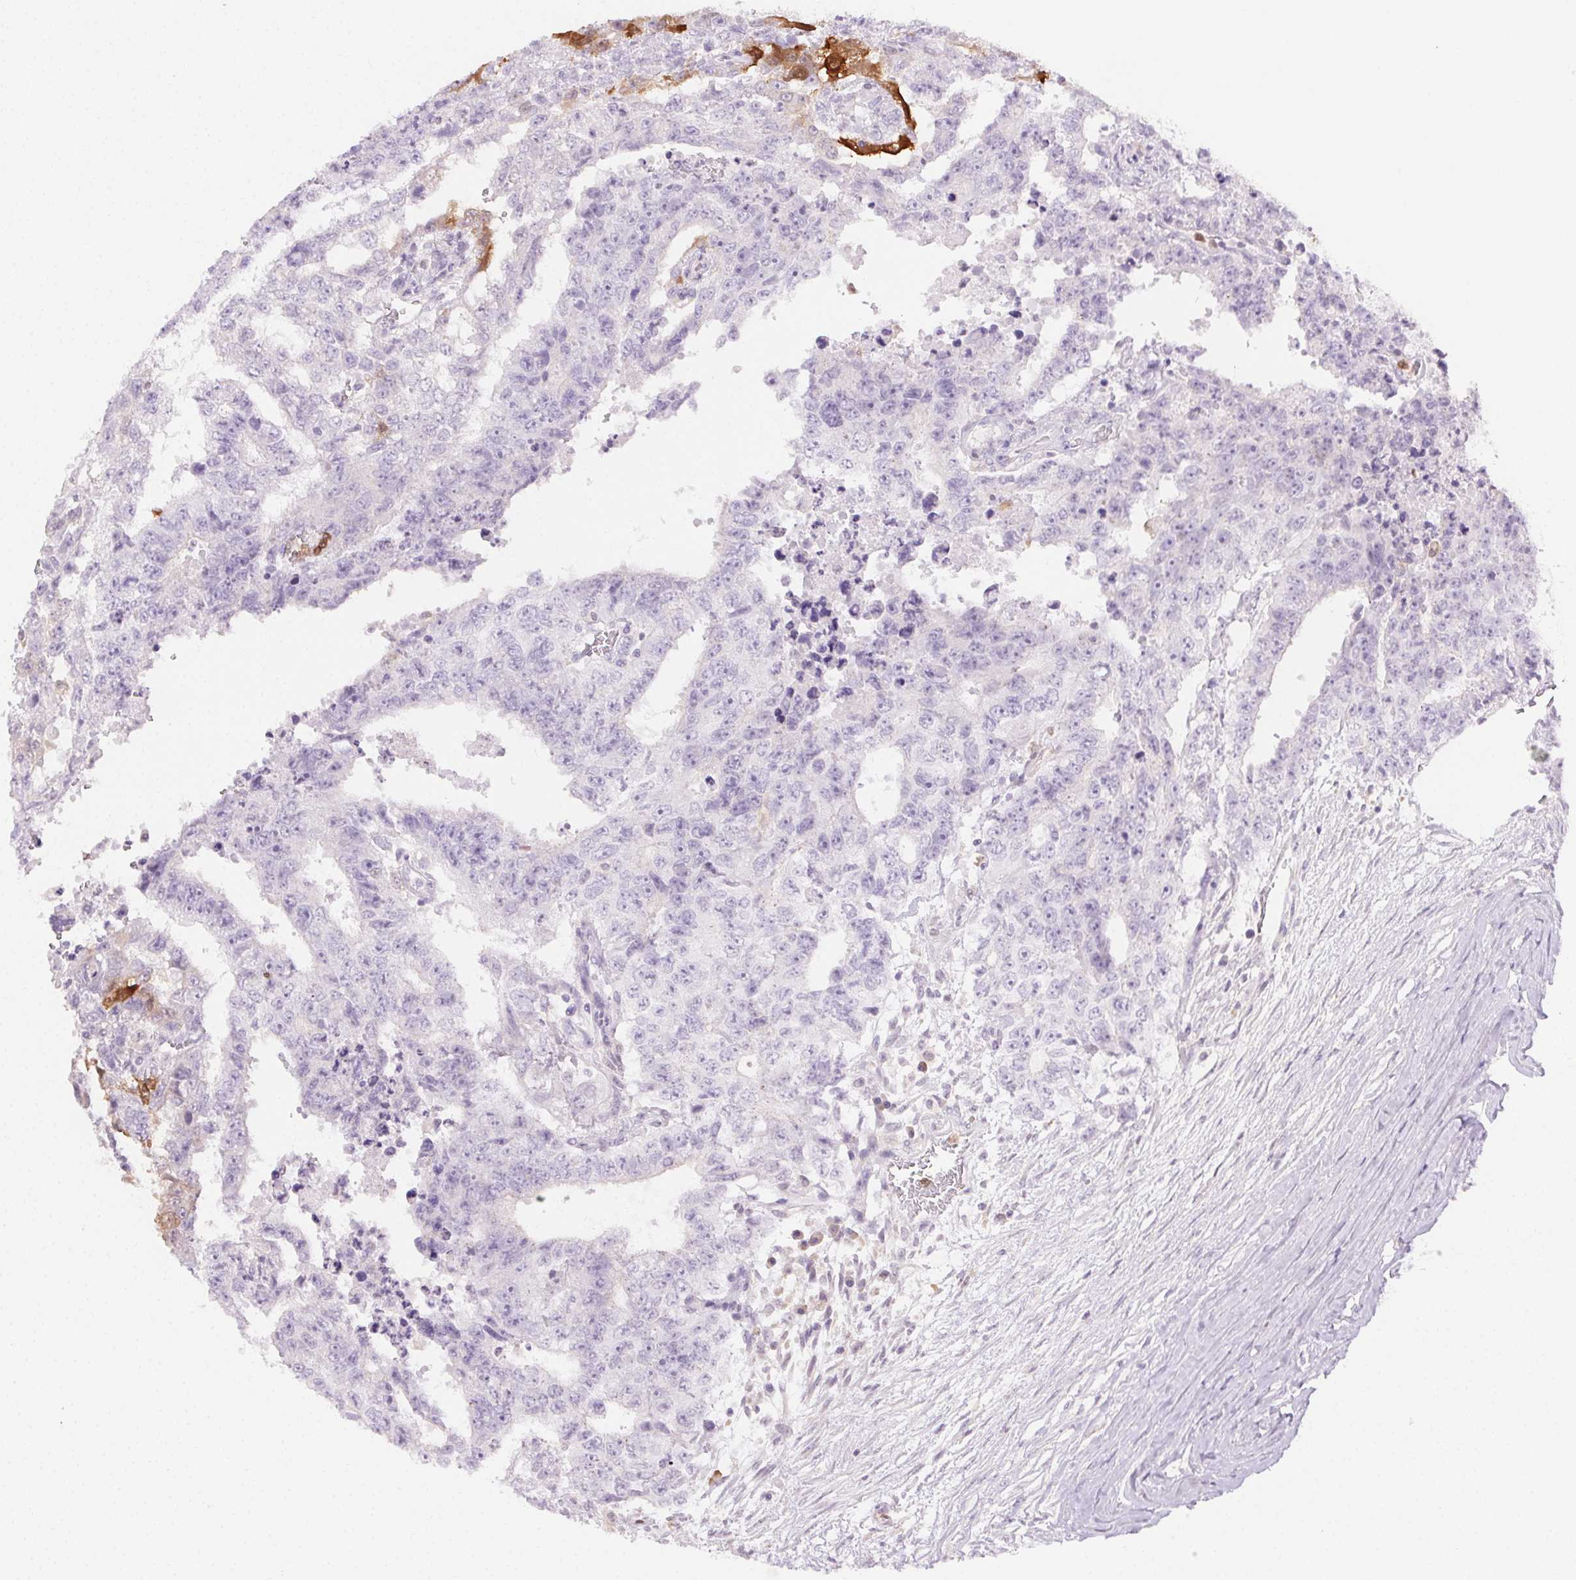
{"staining": {"intensity": "negative", "quantity": "none", "location": "none"}, "tissue": "testis cancer", "cell_type": "Tumor cells", "image_type": "cancer", "snomed": [{"axis": "morphology", "description": "Carcinoma, Embryonal, NOS"}, {"axis": "topography", "description": "Testis"}], "caption": "Tumor cells show no significant protein positivity in testis cancer. (IHC, brightfield microscopy, high magnification).", "gene": "TMEM45A", "patient": {"sex": "male", "age": 24}}